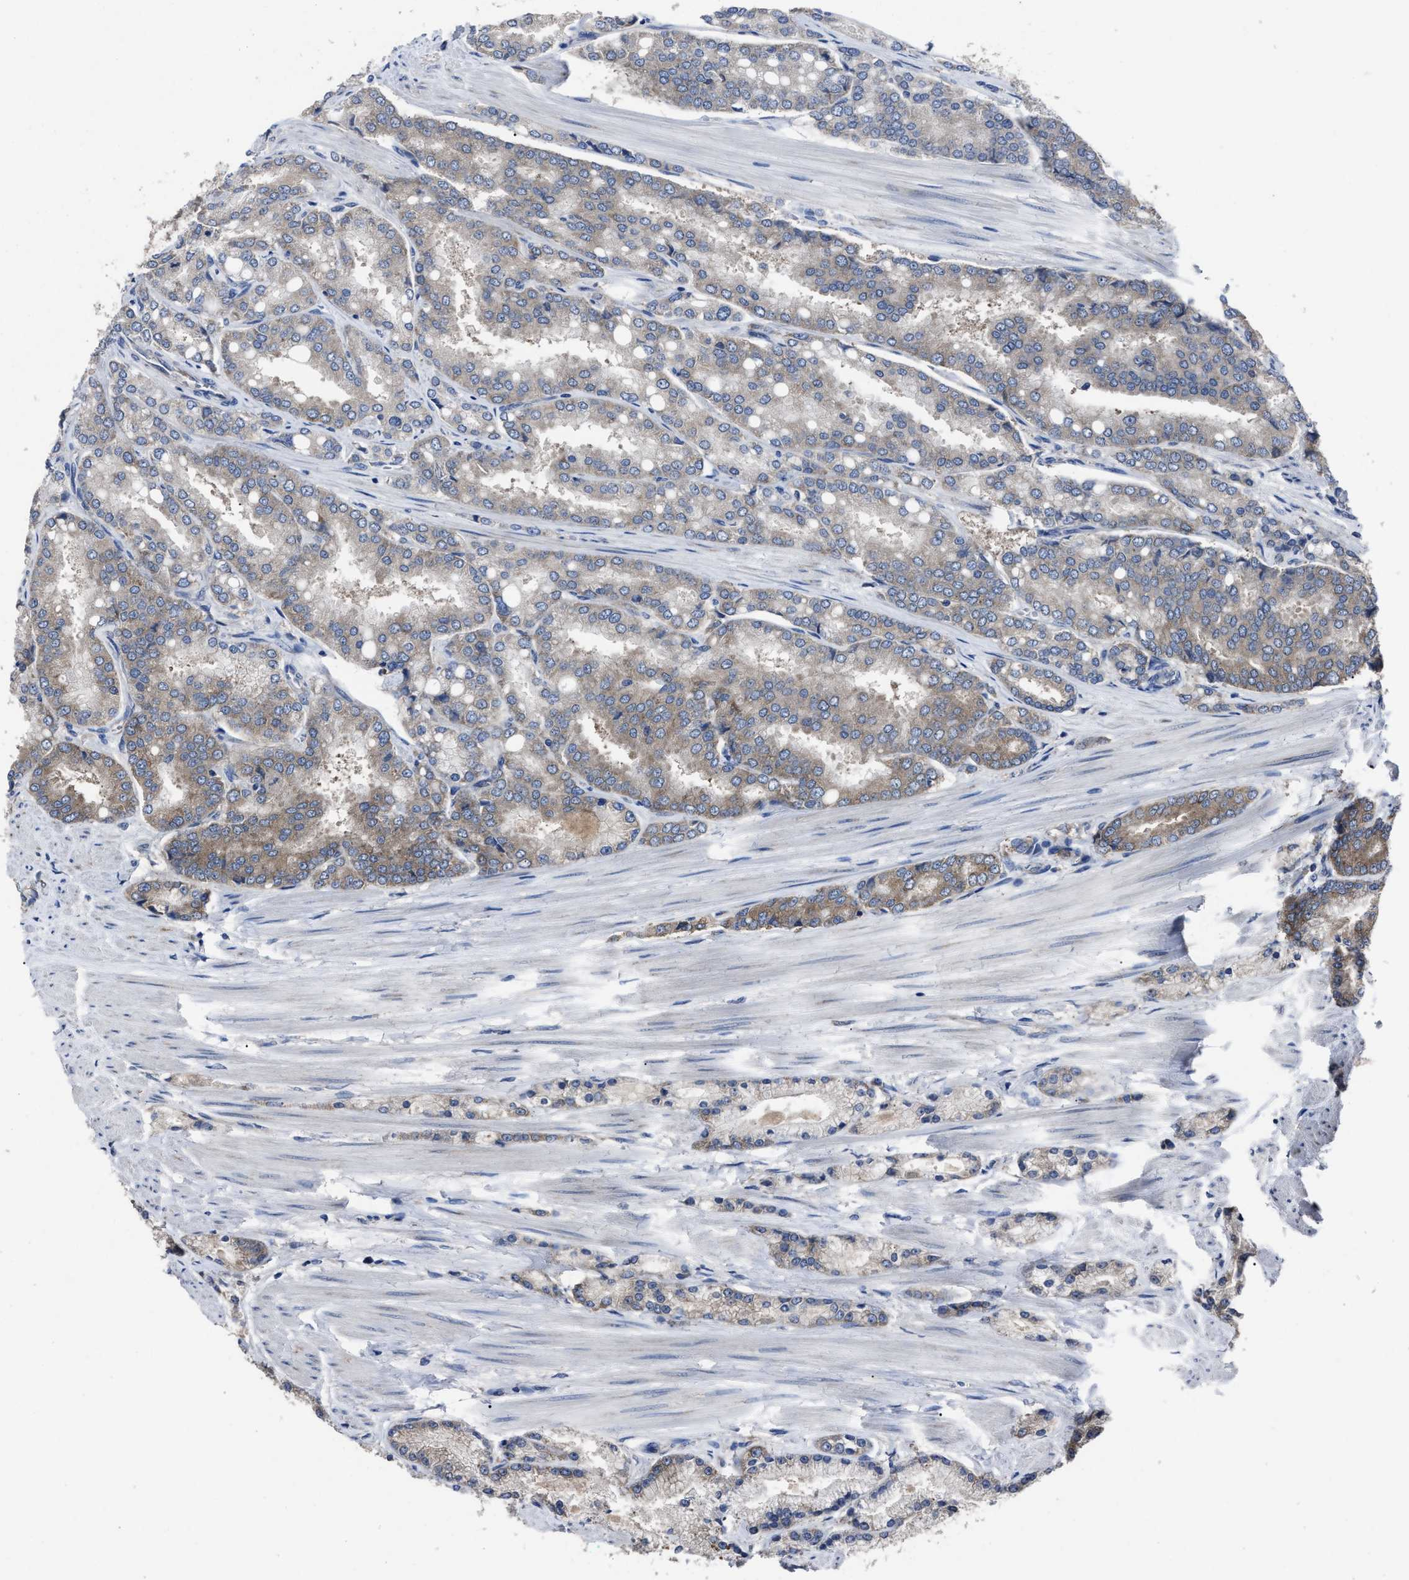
{"staining": {"intensity": "weak", "quantity": "25%-75%", "location": "cytoplasmic/membranous"}, "tissue": "prostate cancer", "cell_type": "Tumor cells", "image_type": "cancer", "snomed": [{"axis": "morphology", "description": "Adenocarcinoma, High grade"}, {"axis": "topography", "description": "Prostate"}], "caption": "There is low levels of weak cytoplasmic/membranous positivity in tumor cells of adenocarcinoma (high-grade) (prostate), as demonstrated by immunohistochemical staining (brown color).", "gene": "UPF1", "patient": {"sex": "male", "age": 50}}